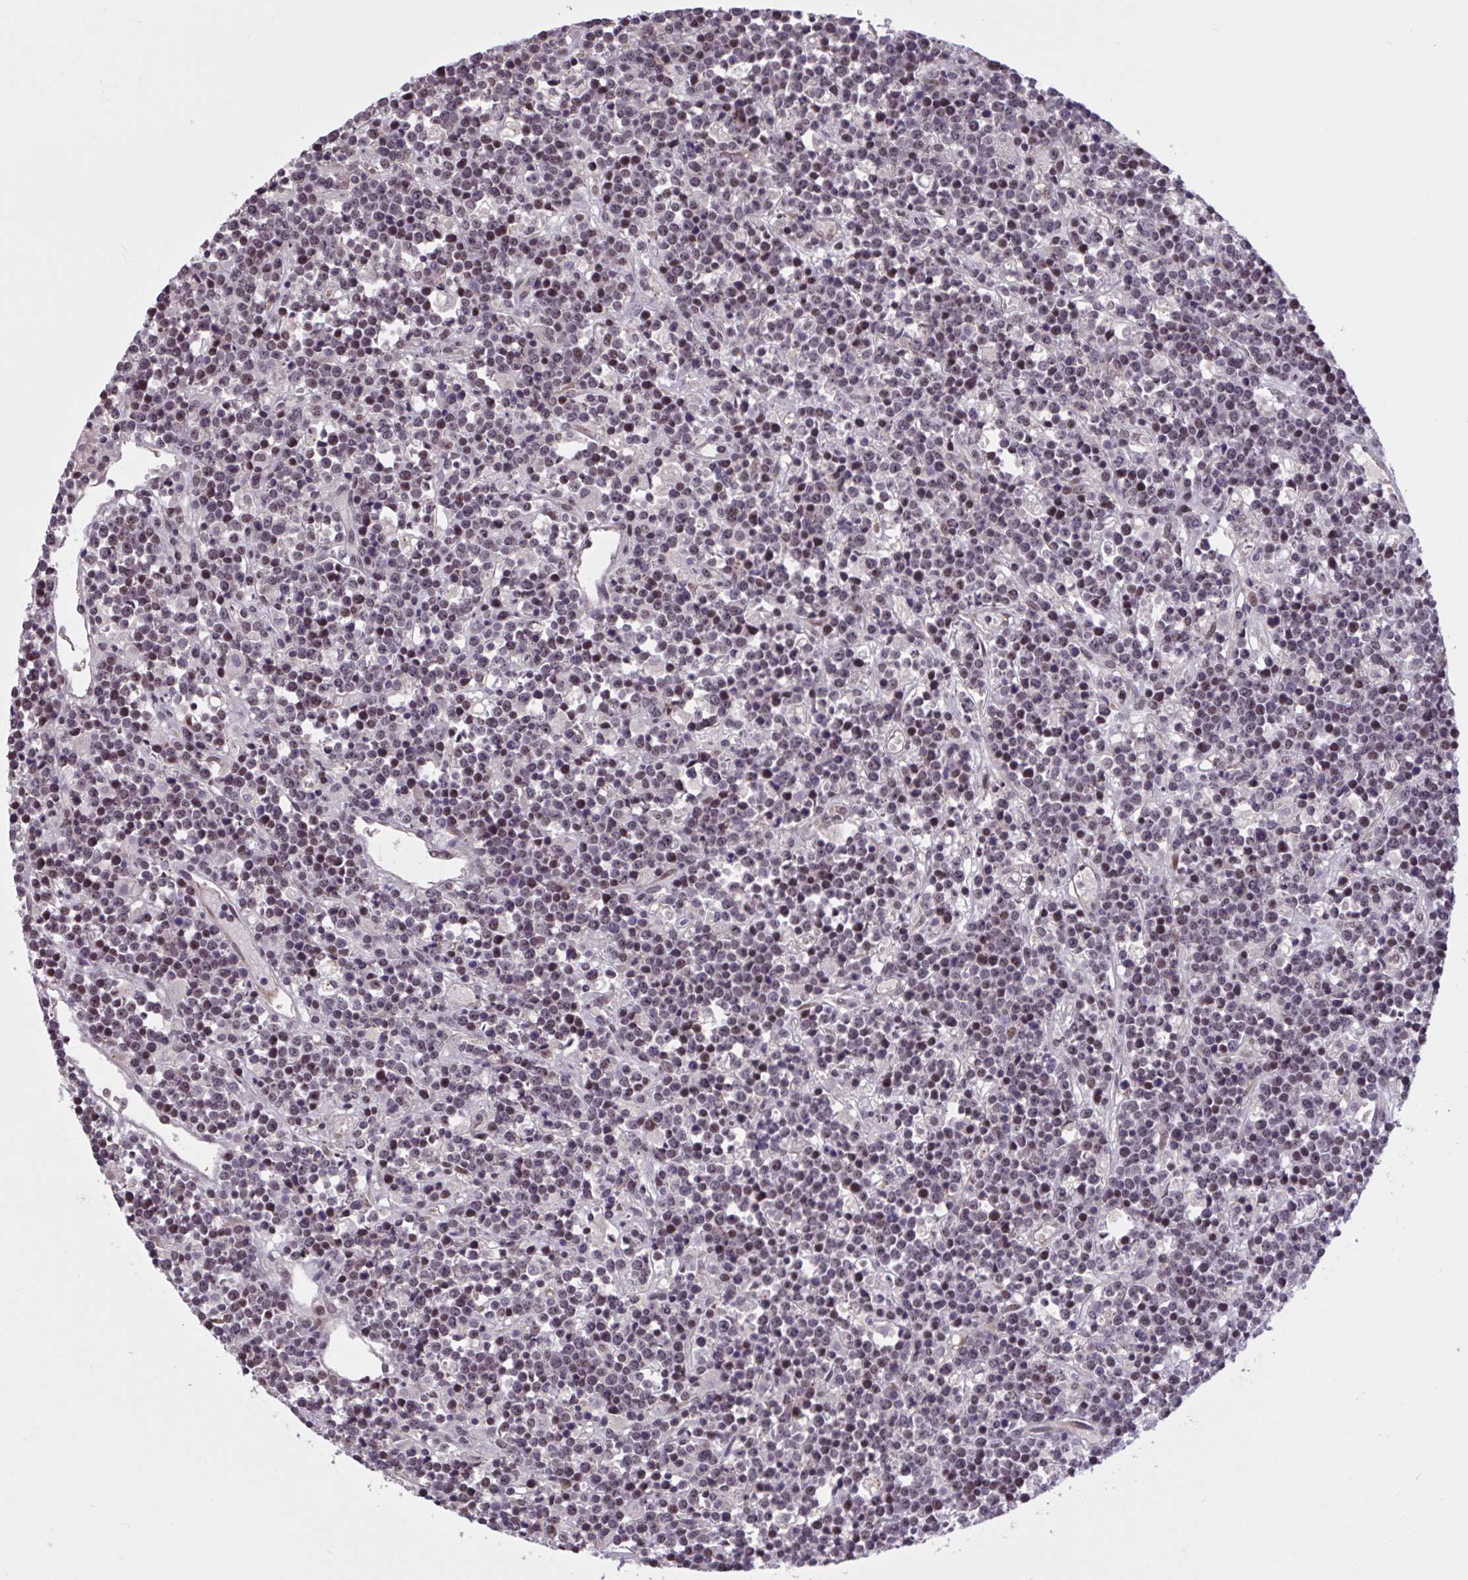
{"staining": {"intensity": "weak", "quantity": ">75%", "location": "nuclear"}, "tissue": "lymphoma", "cell_type": "Tumor cells", "image_type": "cancer", "snomed": [{"axis": "morphology", "description": "Malignant lymphoma, non-Hodgkin's type, High grade"}, {"axis": "topography", "description": "Ovary"}], "caption": "A brown stain shows weak nuclear positivity of a protein in lymphoma tumor cells.", "gene": "ZNF414", "patient": {"sex": "female", "age": 56}}